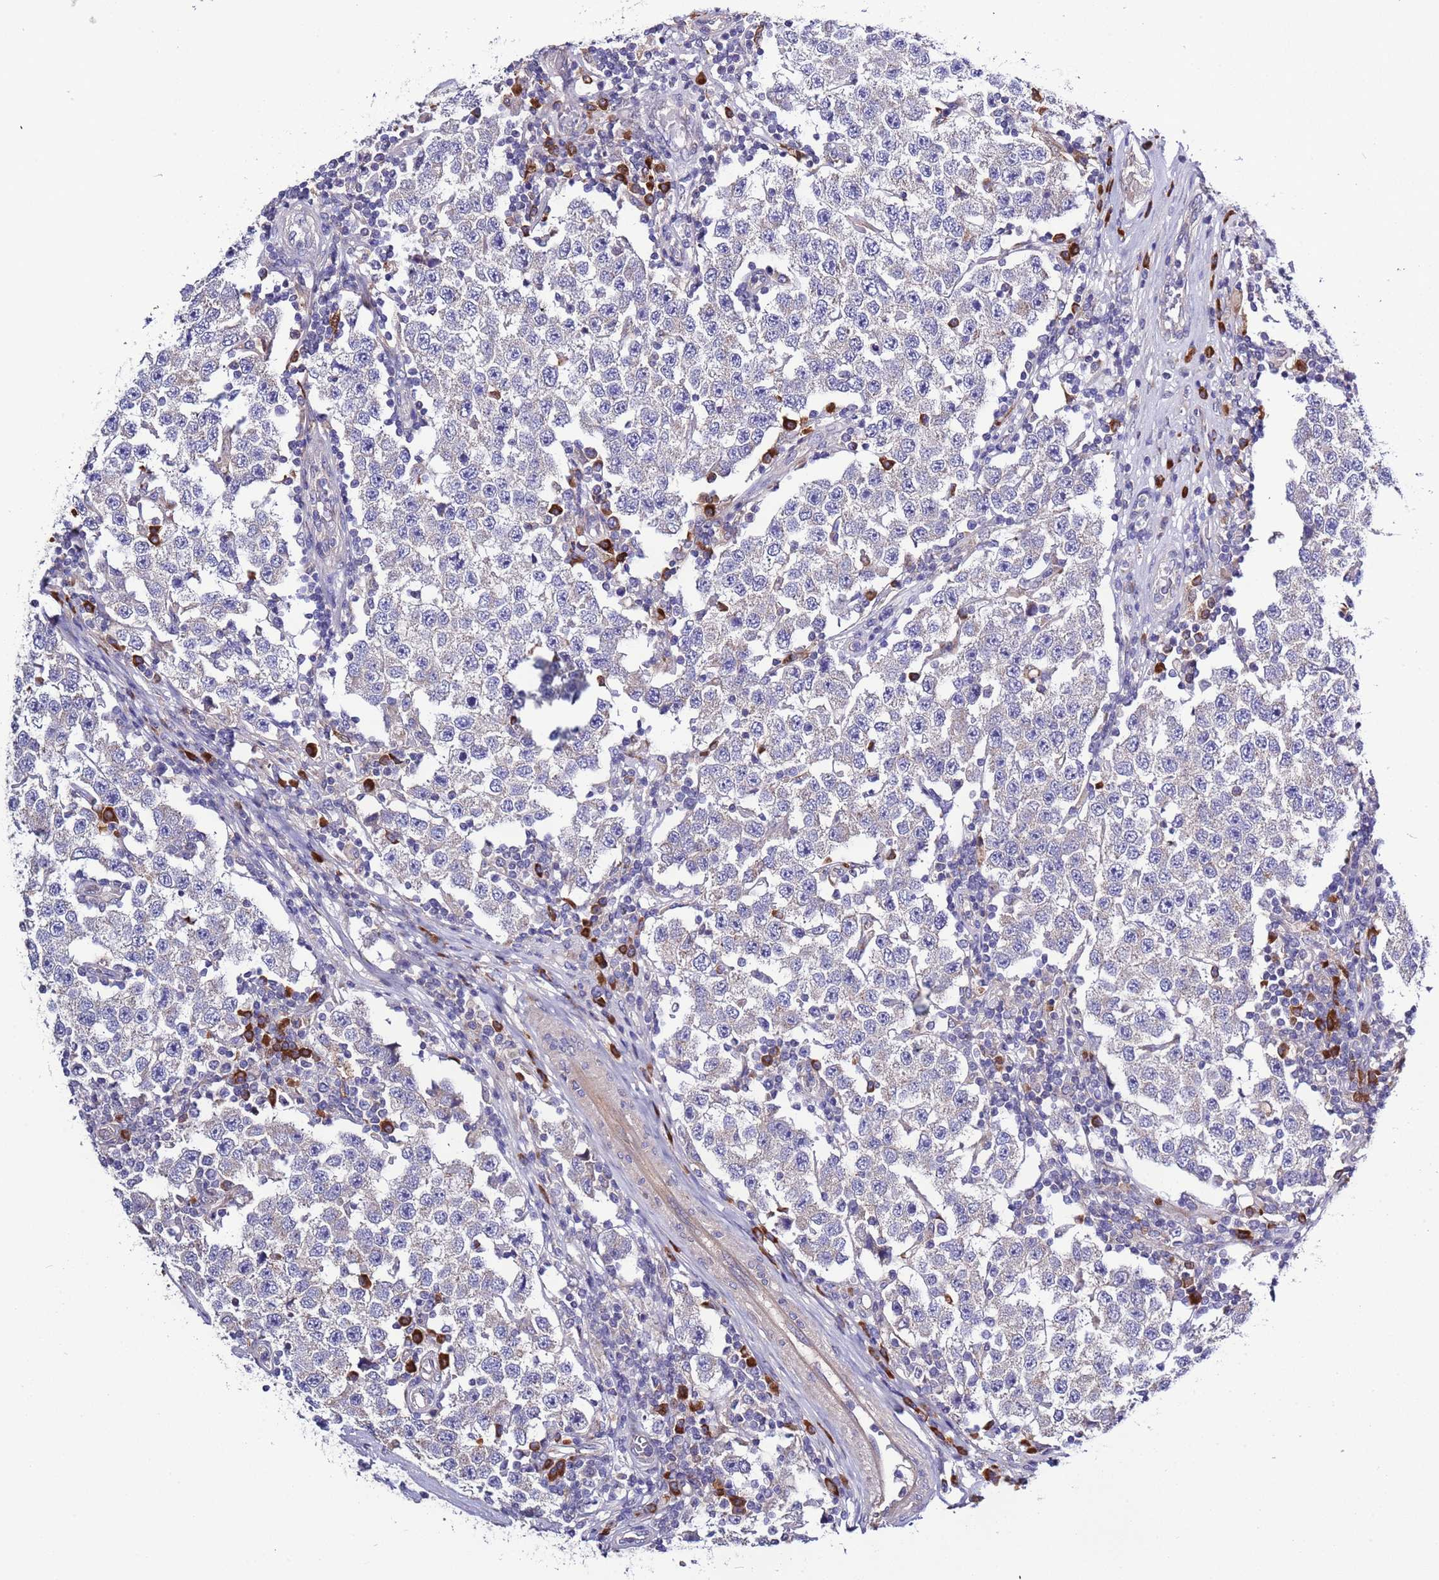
{"staining": {"intensity": "negative", "quantity": "none", "location": "none"}, "tissue": "testis cancer", "cell_type": "Tumor cells", "image_type": "cancer", "snomed": [{"axis": "morphology", "description": "Seminoma, NOS"}, {"axis": "topography", "description": "Testis"}], "caption": "An image of seminoma (testis) stained for a protein demonstrates no brown staining in tumor cells.", "gene": "SPCS1", "patient": {"sex": "male", "age": 34}}